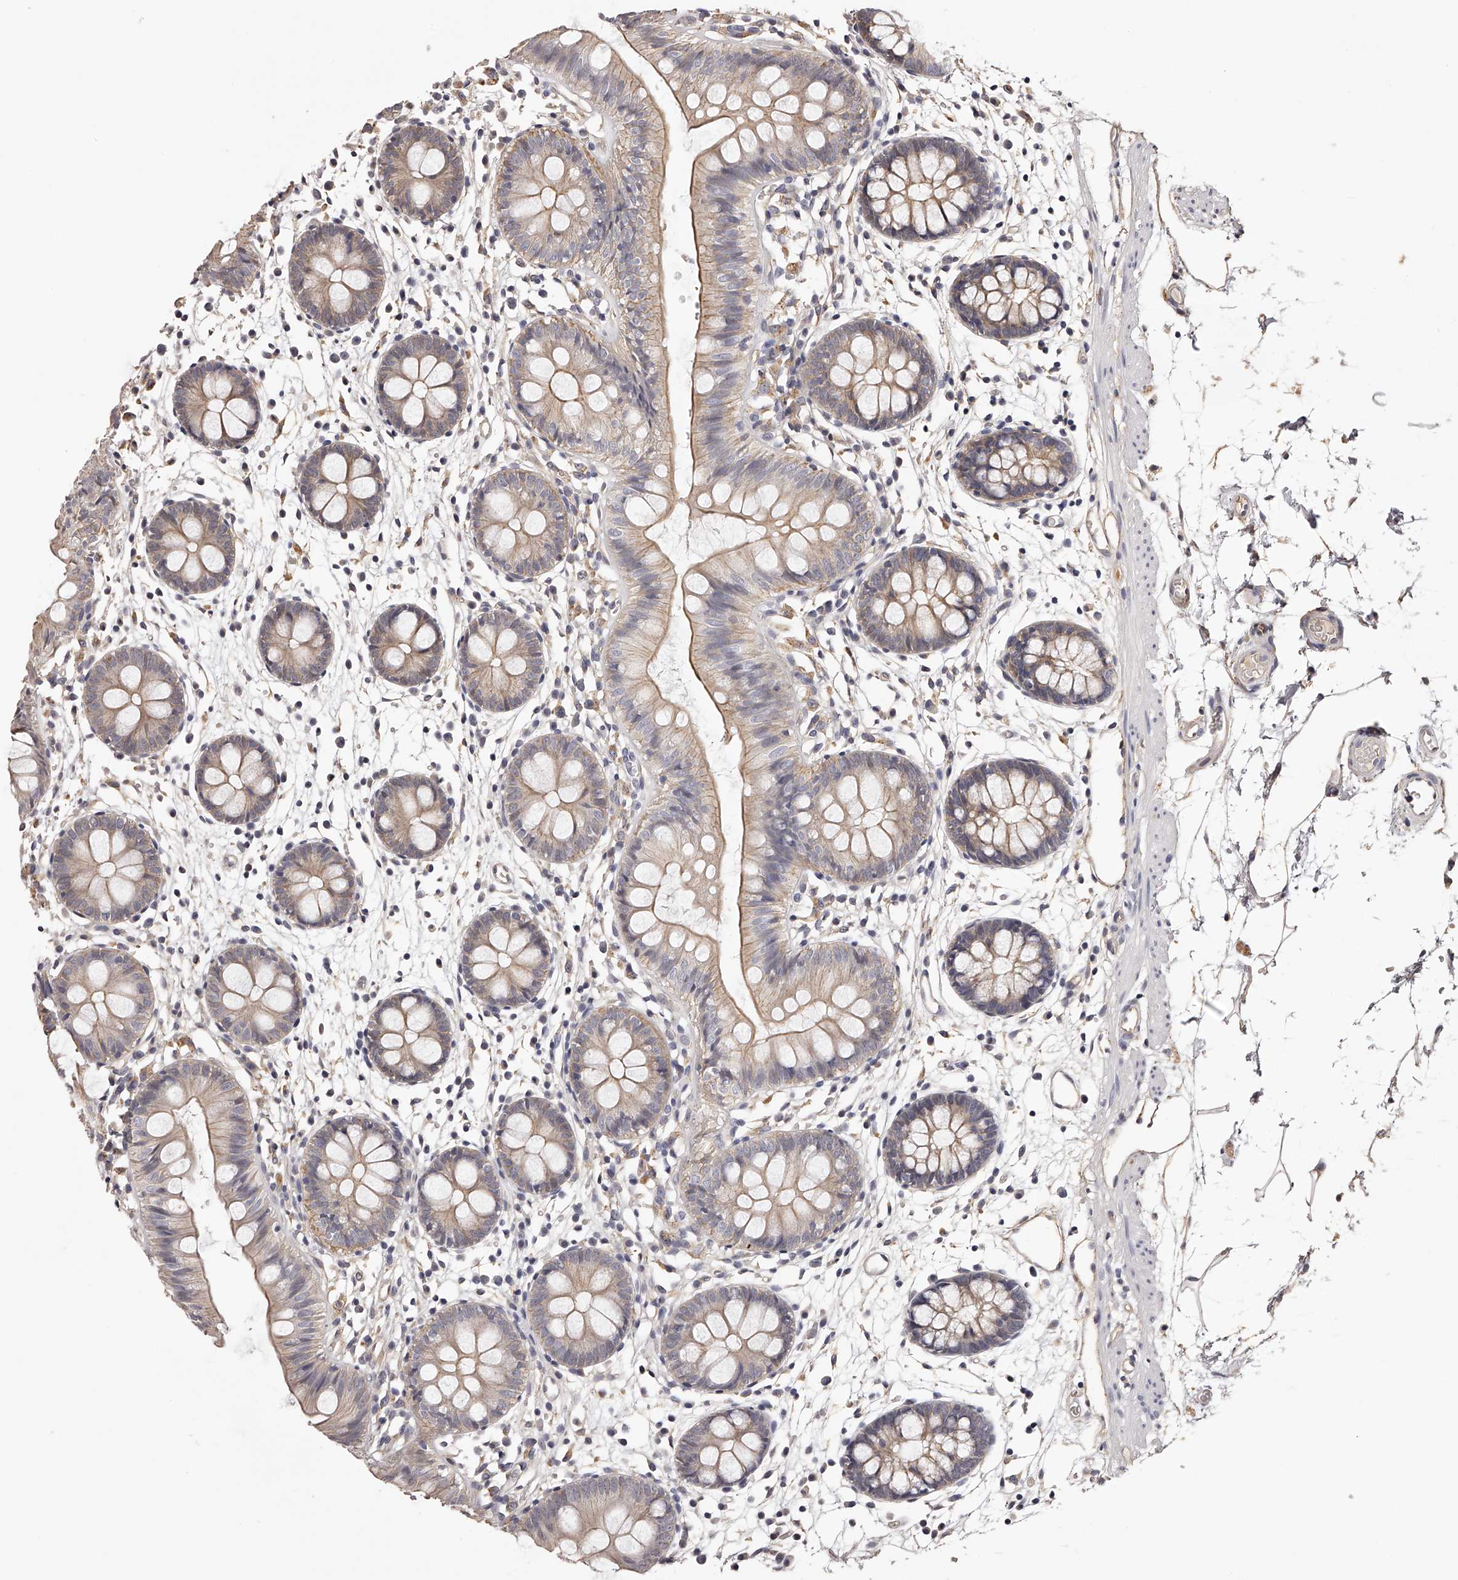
{"staining": {"intensity": "weak", "quantity": "25%-75%", "location": "cytoplasmic/membranous"}, "tissue": "colon", "cell_type": "Endothelial cells", "image_type": "normal", "snomed": [{"axis": "morphology", "description": "Normal tissue, NOS"}, {"axis": "topography", "description": "Colon"}], "caption": "DAB (3,3'-diaminobenzidine) immunohistochemical staining of benign human colon reveals weak cytoplasmic/membranous protein positivity in about 25%-75% of endothelial cells.", "gene": "LTV1", "patient": {"sex": "male", "age": 56}}